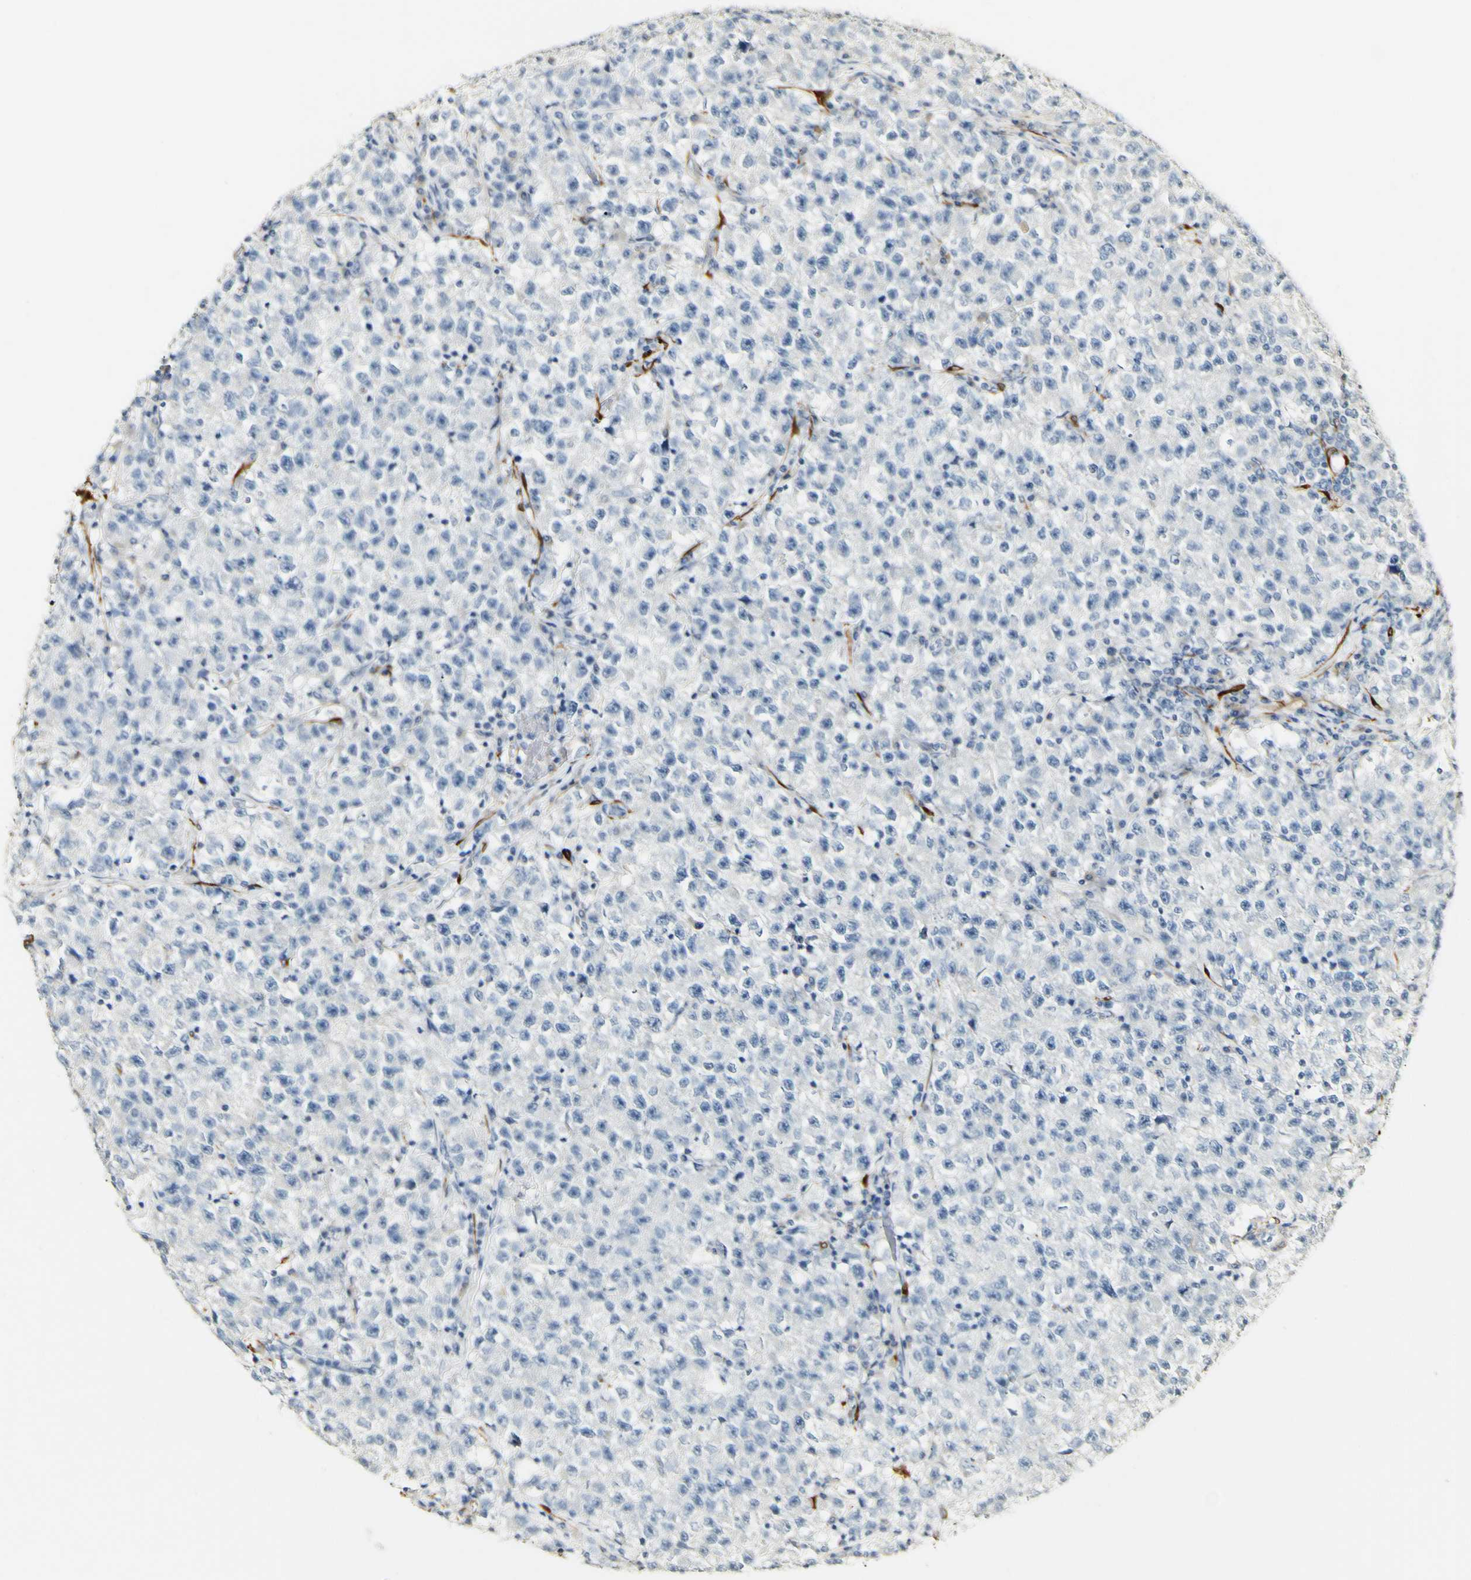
{"staining": {"intensity": "negative", "quantity": "none", "location": "none"}, "tissue": "testis cancer", "cell_type": "Tumor cells", "image_type": "cancer", "snomed": [{"axis": "morphology", "description": "Seminoma, NOS"}, {"axis": "topography", "description": "Testis"}], "caption": "There is no significant expression in tumor cells of seminoma (testis).", "gene": "FMO3", "patient": {"sex": "male", "age": 22}}